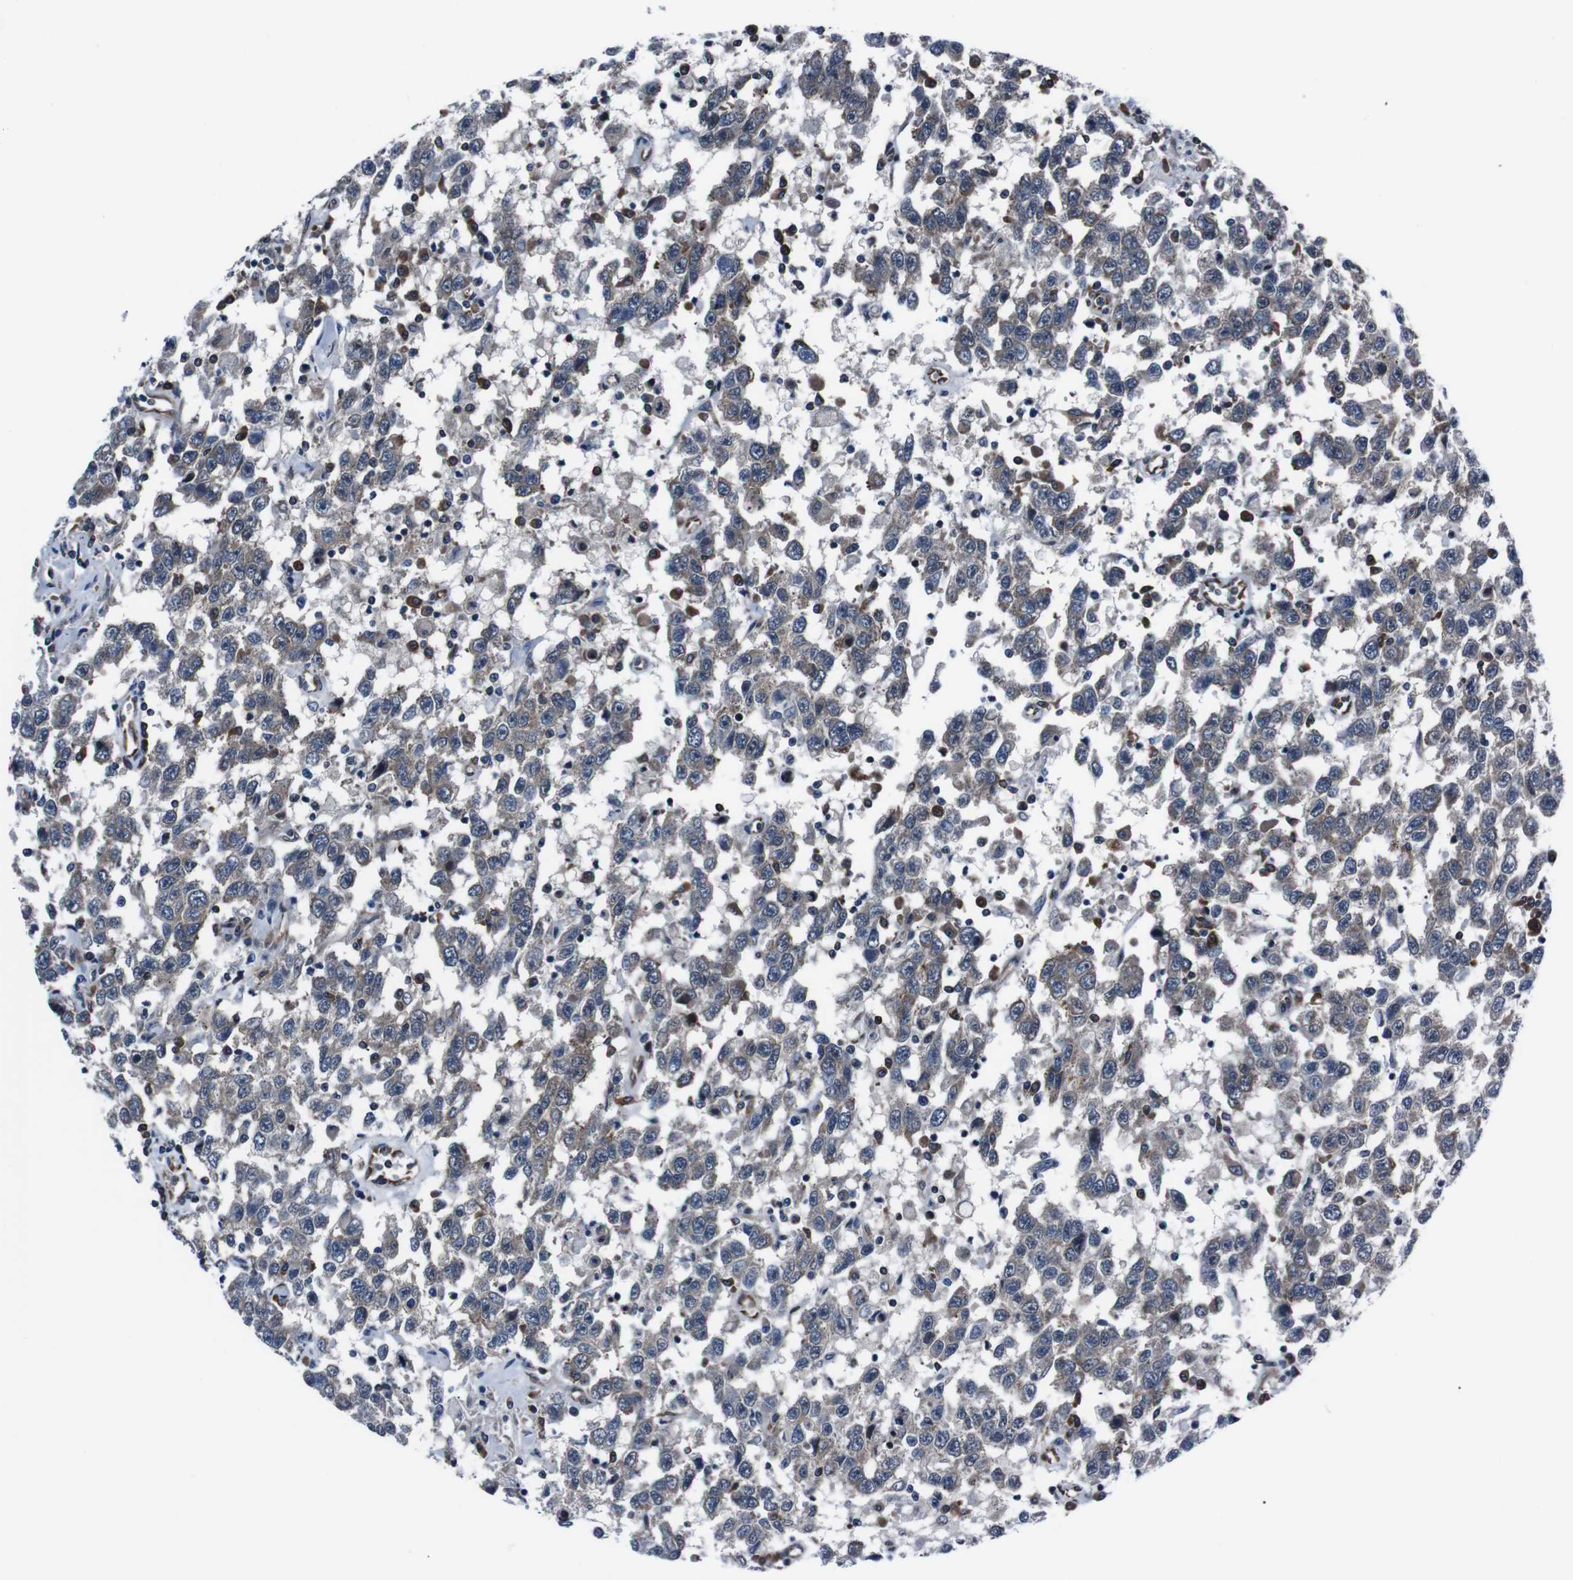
{"staining": {"intensity": "weak", "quantity": ">75%", "location": "cytoplasmic/membranous"}, "tissue": "testis cancer", "cell_type": "Tumor cells", "image_type": "cancer", "snomed": [{"axis": "morphology", "description": "Seminoma, NOS"}, {"axis": "topography", "description": "Testis"}], "caption": "Protein expression analysis of testis cancer (seminoma) shows weak cytoplasmic/membranous positivity in about >75% of tumor cells.", "gene": "EIF4A2", "patient": {"sex": "male", "age": 41}}